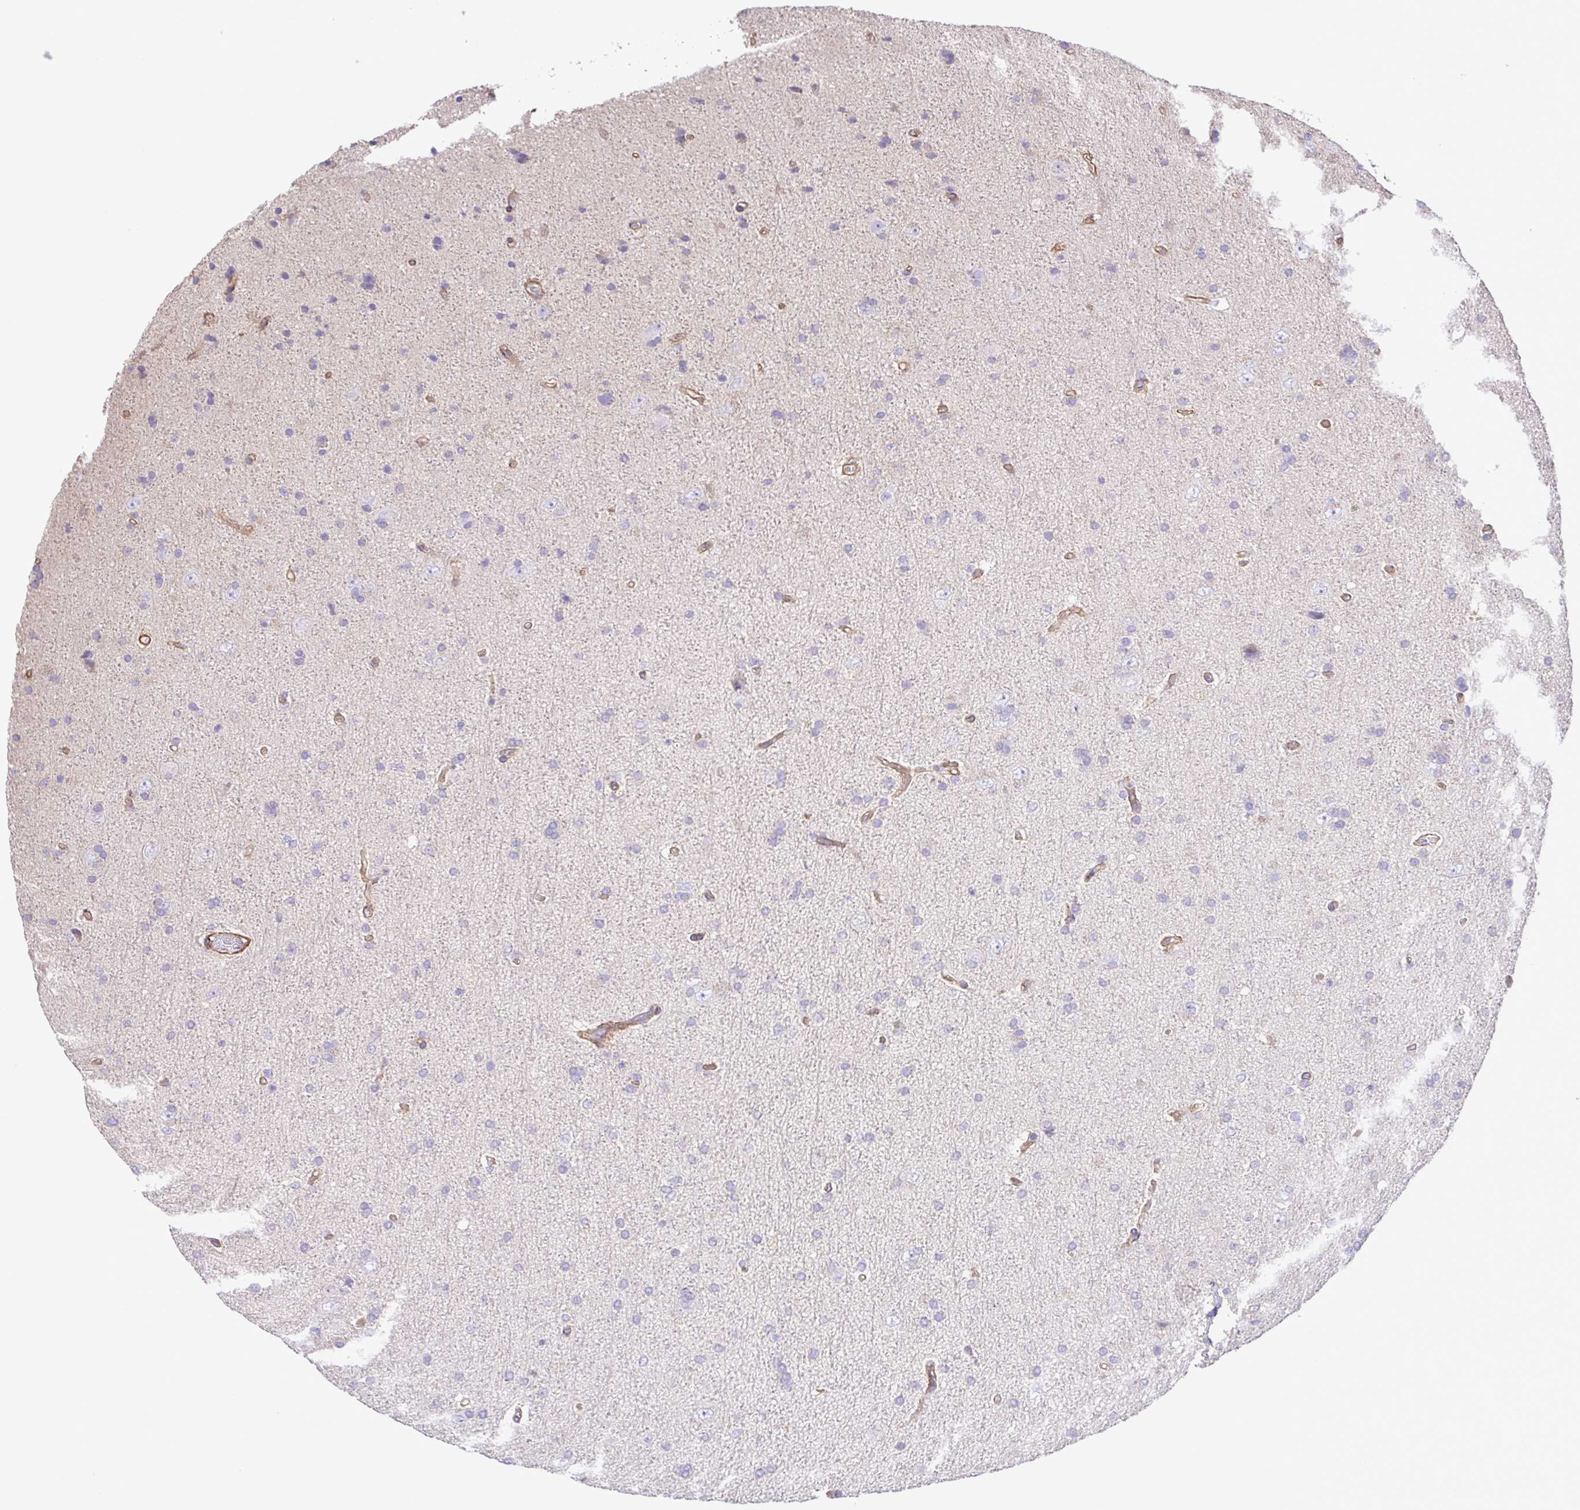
{"staining": {"intensity": "negative", "quantity": "none", "location": "none"}, "tissue": "glioma", "cell_type": "Tumor cells", "image_type": "cancer", "snomed": [{"axis": "morphology", "description": "Glioma, malignant, High grade"}, {"axis": "topography", "description": "Cerebral cortex"}], "caption": "Immunohistochemical staining of human high-grade glioma (malignant) exhibits no significant positivity in tumor cells.", "gene": "FLT1", "patient": {"sex": "male", "age": 70}}